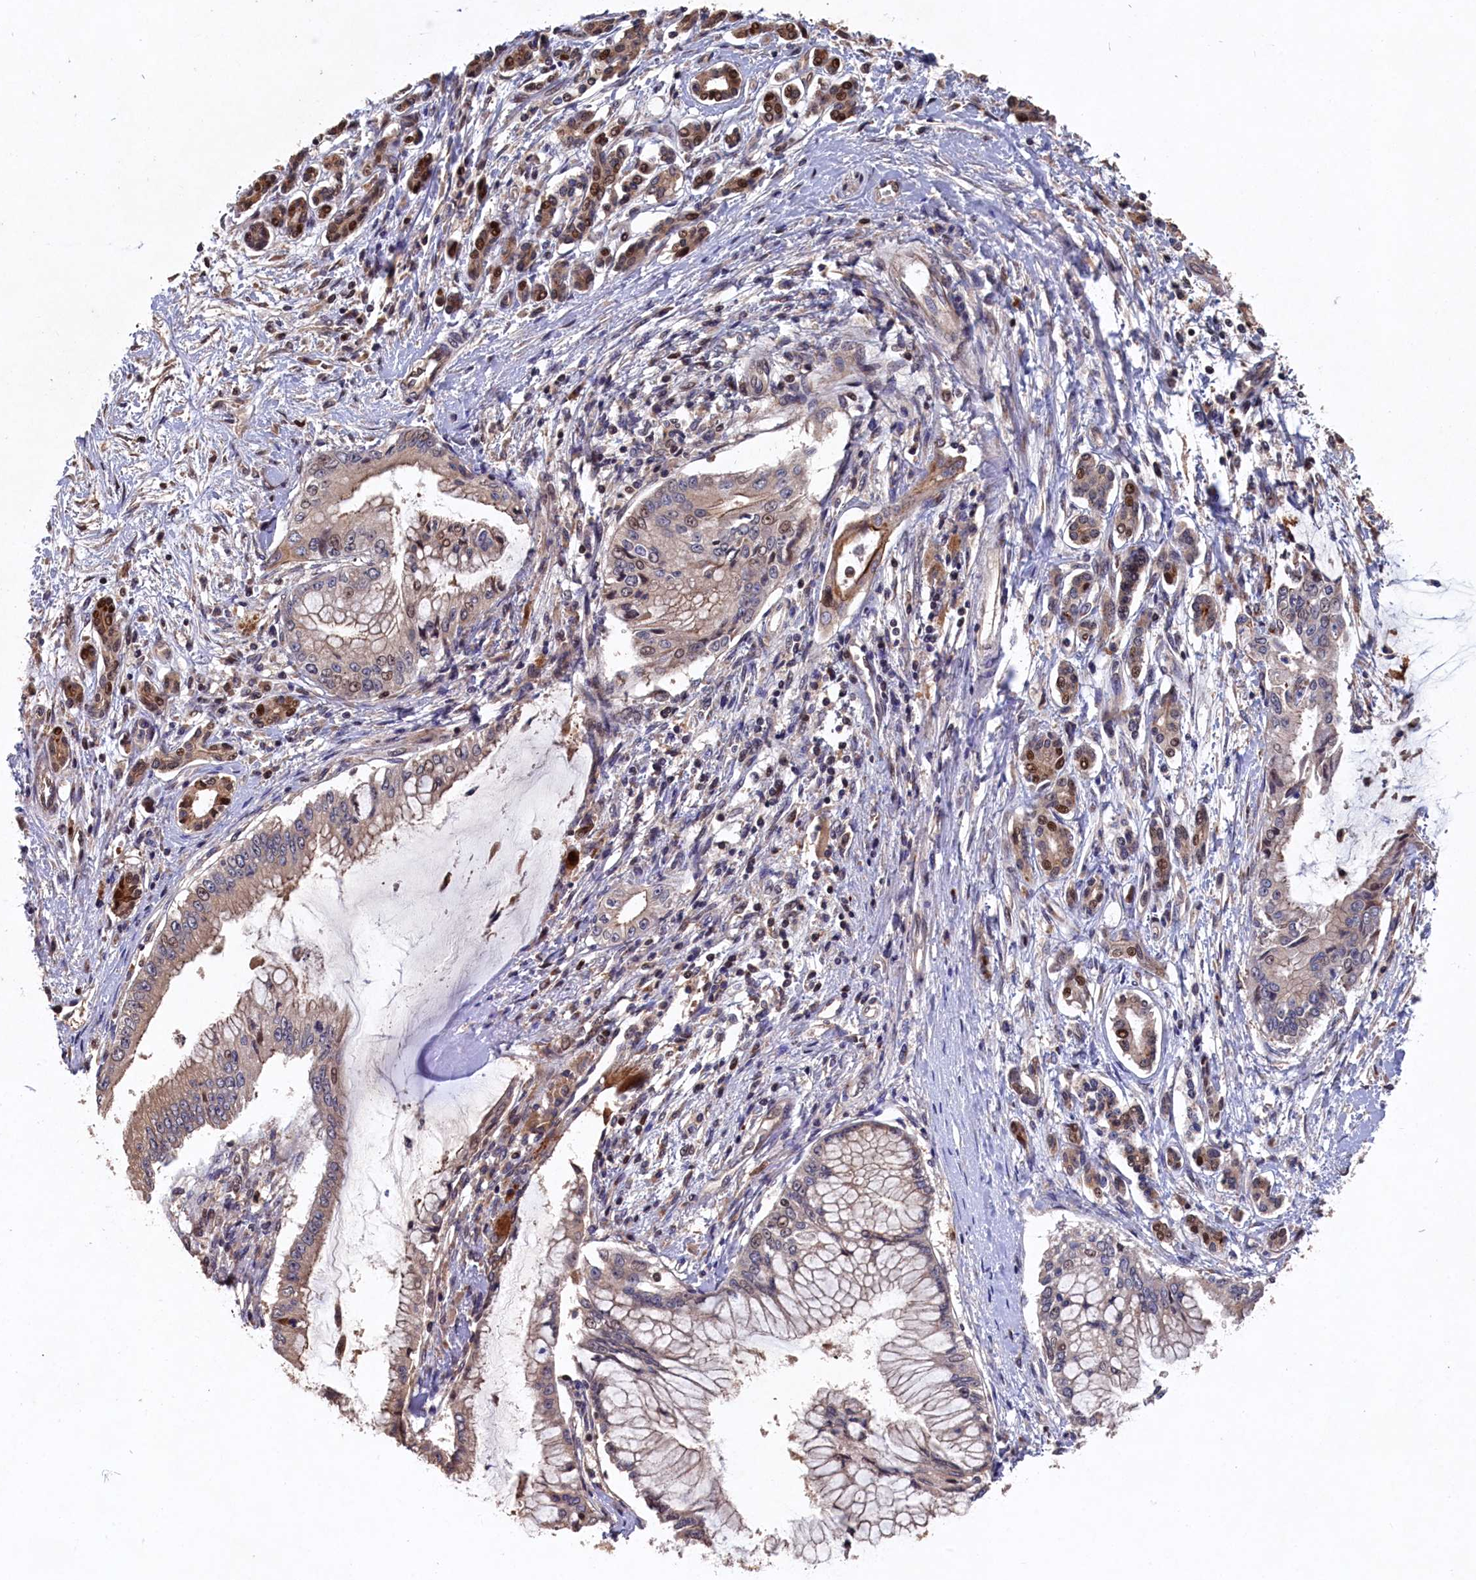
{"staining": {"intensity": "moderate", "quantity": "<25%", "location": "cytoplasmic/membranous,nuclear"}, "tissue": "pancreatic cancer", "cell_type": "Tumor cells", "image_type": "cancer", "snomed": [{"axis": "morphology", "description": "Adenocarcinoma, NOS"}, {"axis": "topography", "description": "Pancreas"}], "caption": "Immunohistochemistry (IHC) of pancreatic cancer (adenocarcinoma) shows low levels of moderate cytoplasmic/membranous and nuclear staining in about <25% of tumor cells.", "gene": "NAA60", "patient": {"sex": "male", "age": 58}}